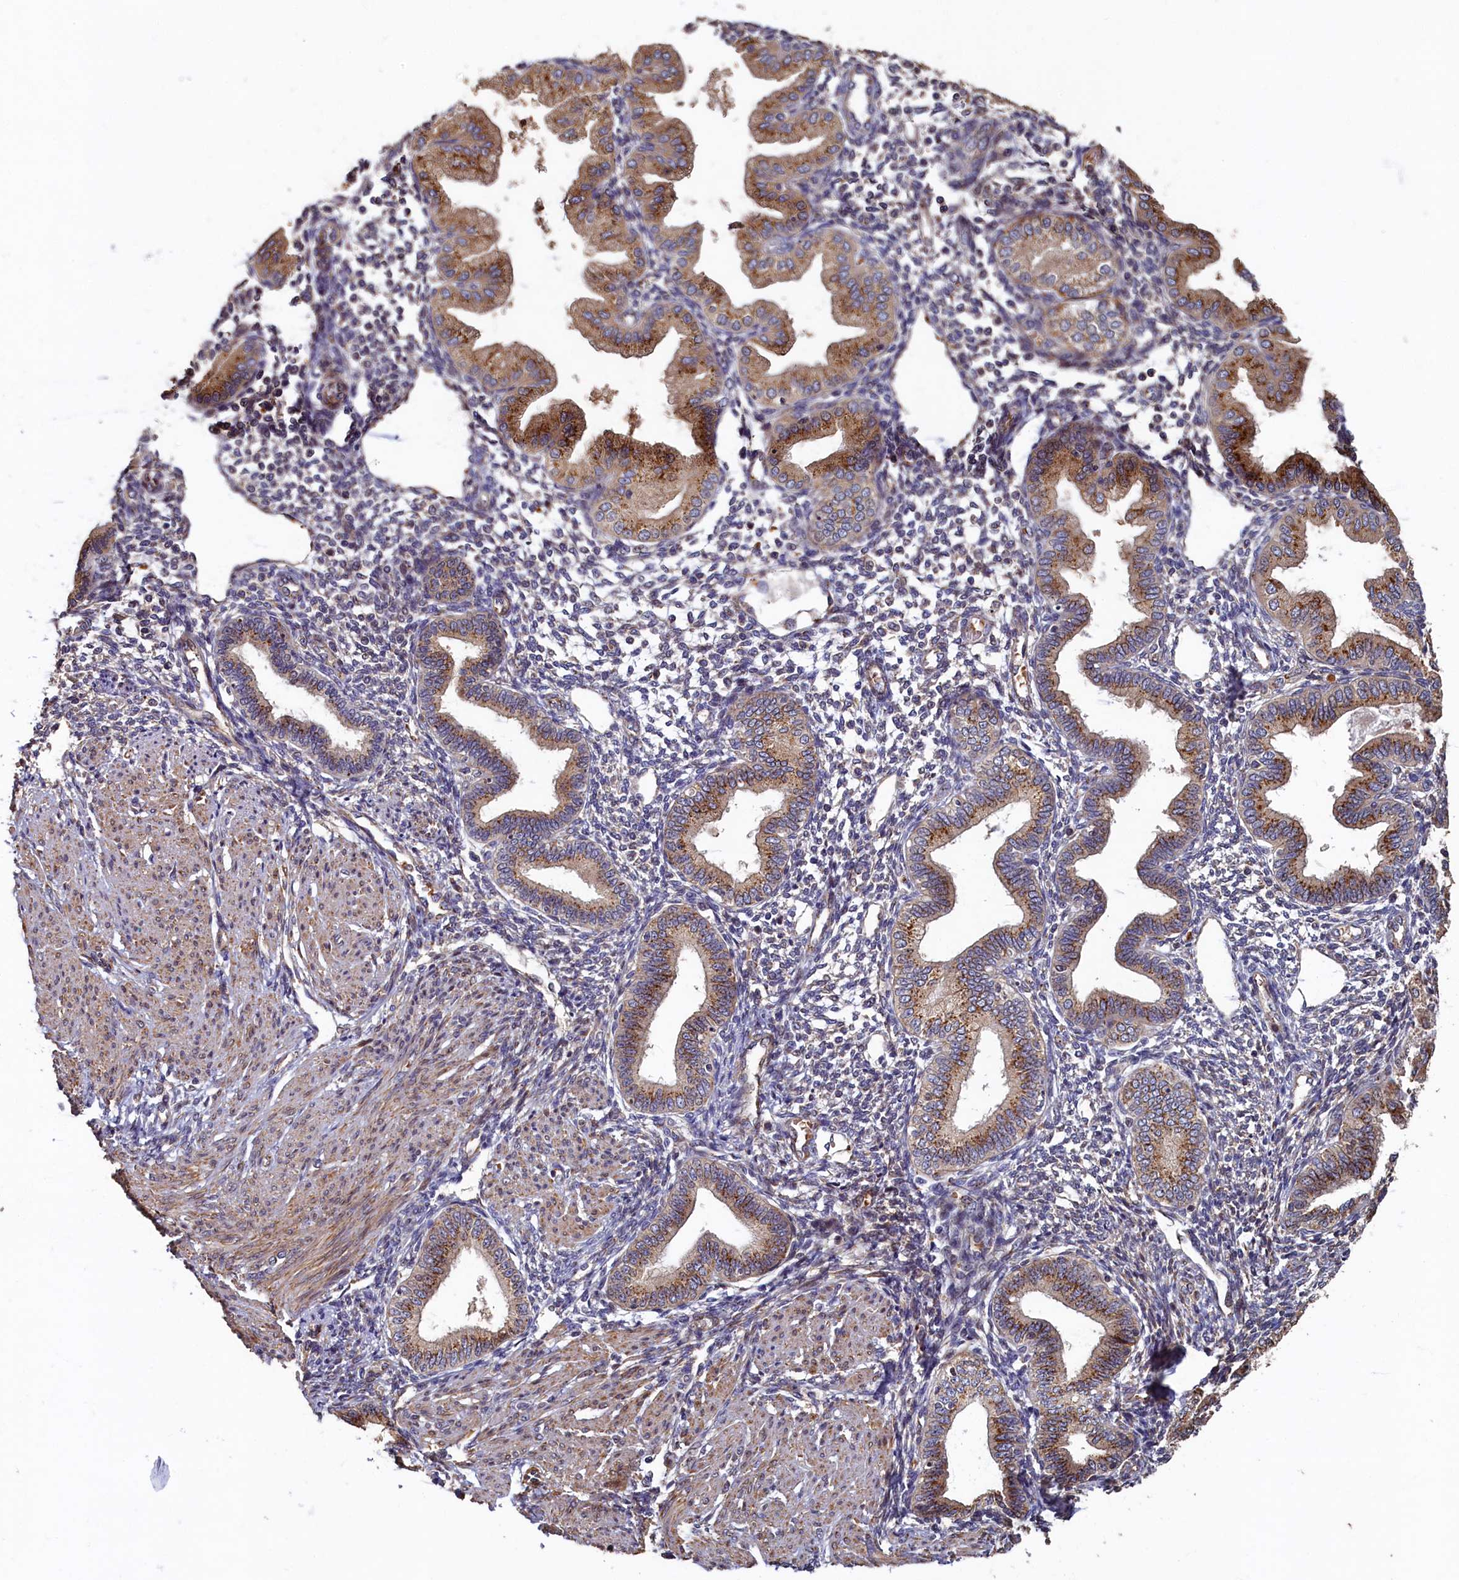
{"staining": {"intensity": "weak", "quantity": "25%-75%", "location": "cytoplasmic/membranous"}, "tissue": "endometrium", "cell_type": "Cells in endometrial stroma", "image_type": "normal", "snomed": [{"axis": "morphology", "description": "Normal tissue, NOS"}, {"axis": "topography", "description": "Endometrium"}], "caption": "Immunohistochemical staining of unremarkable endometrium exhibits low levels of weak cytoplasmic/membranous staining in approximately 25%-75% of cells in endometrial stroma.", "gene": "TMEM181", "patient": {"sex": "female", "age": 53}}